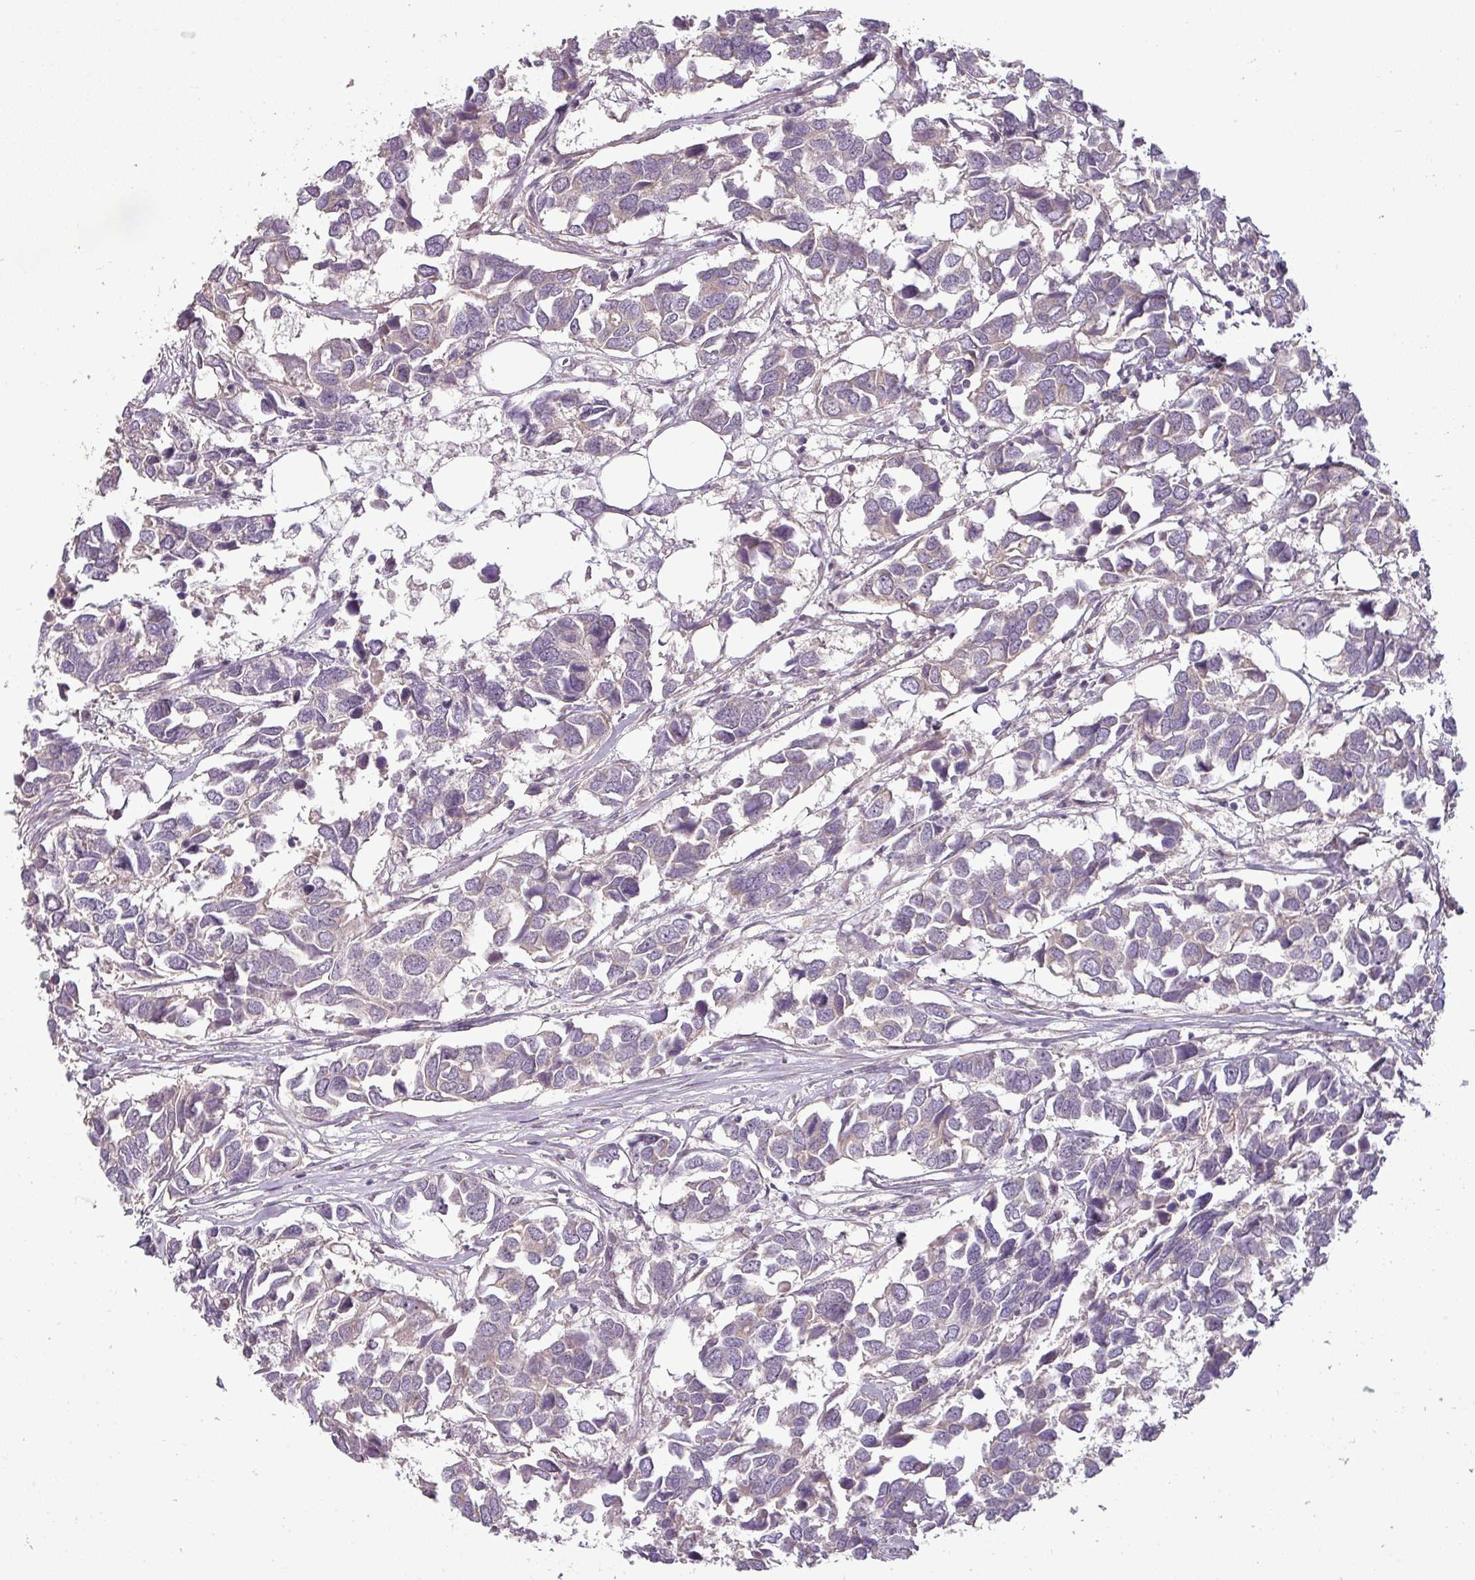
{"staining": {"intensity": "negative", "quantity": "none", "location": "none"}, "tissue": "breast cancer", "cell_type": "Tumor cells", "image_type": "cancer", "snomed": [{"axis": "morphology", "description": "Duct carcinoma"}, {"axis": "topography", "description": "Breast"}], "caption": "Tumor cells show no significant staining in breast cancer (intraductal carcinoma).", "gene": "NIN", "patient": {"sex": "female", "age": 83}}